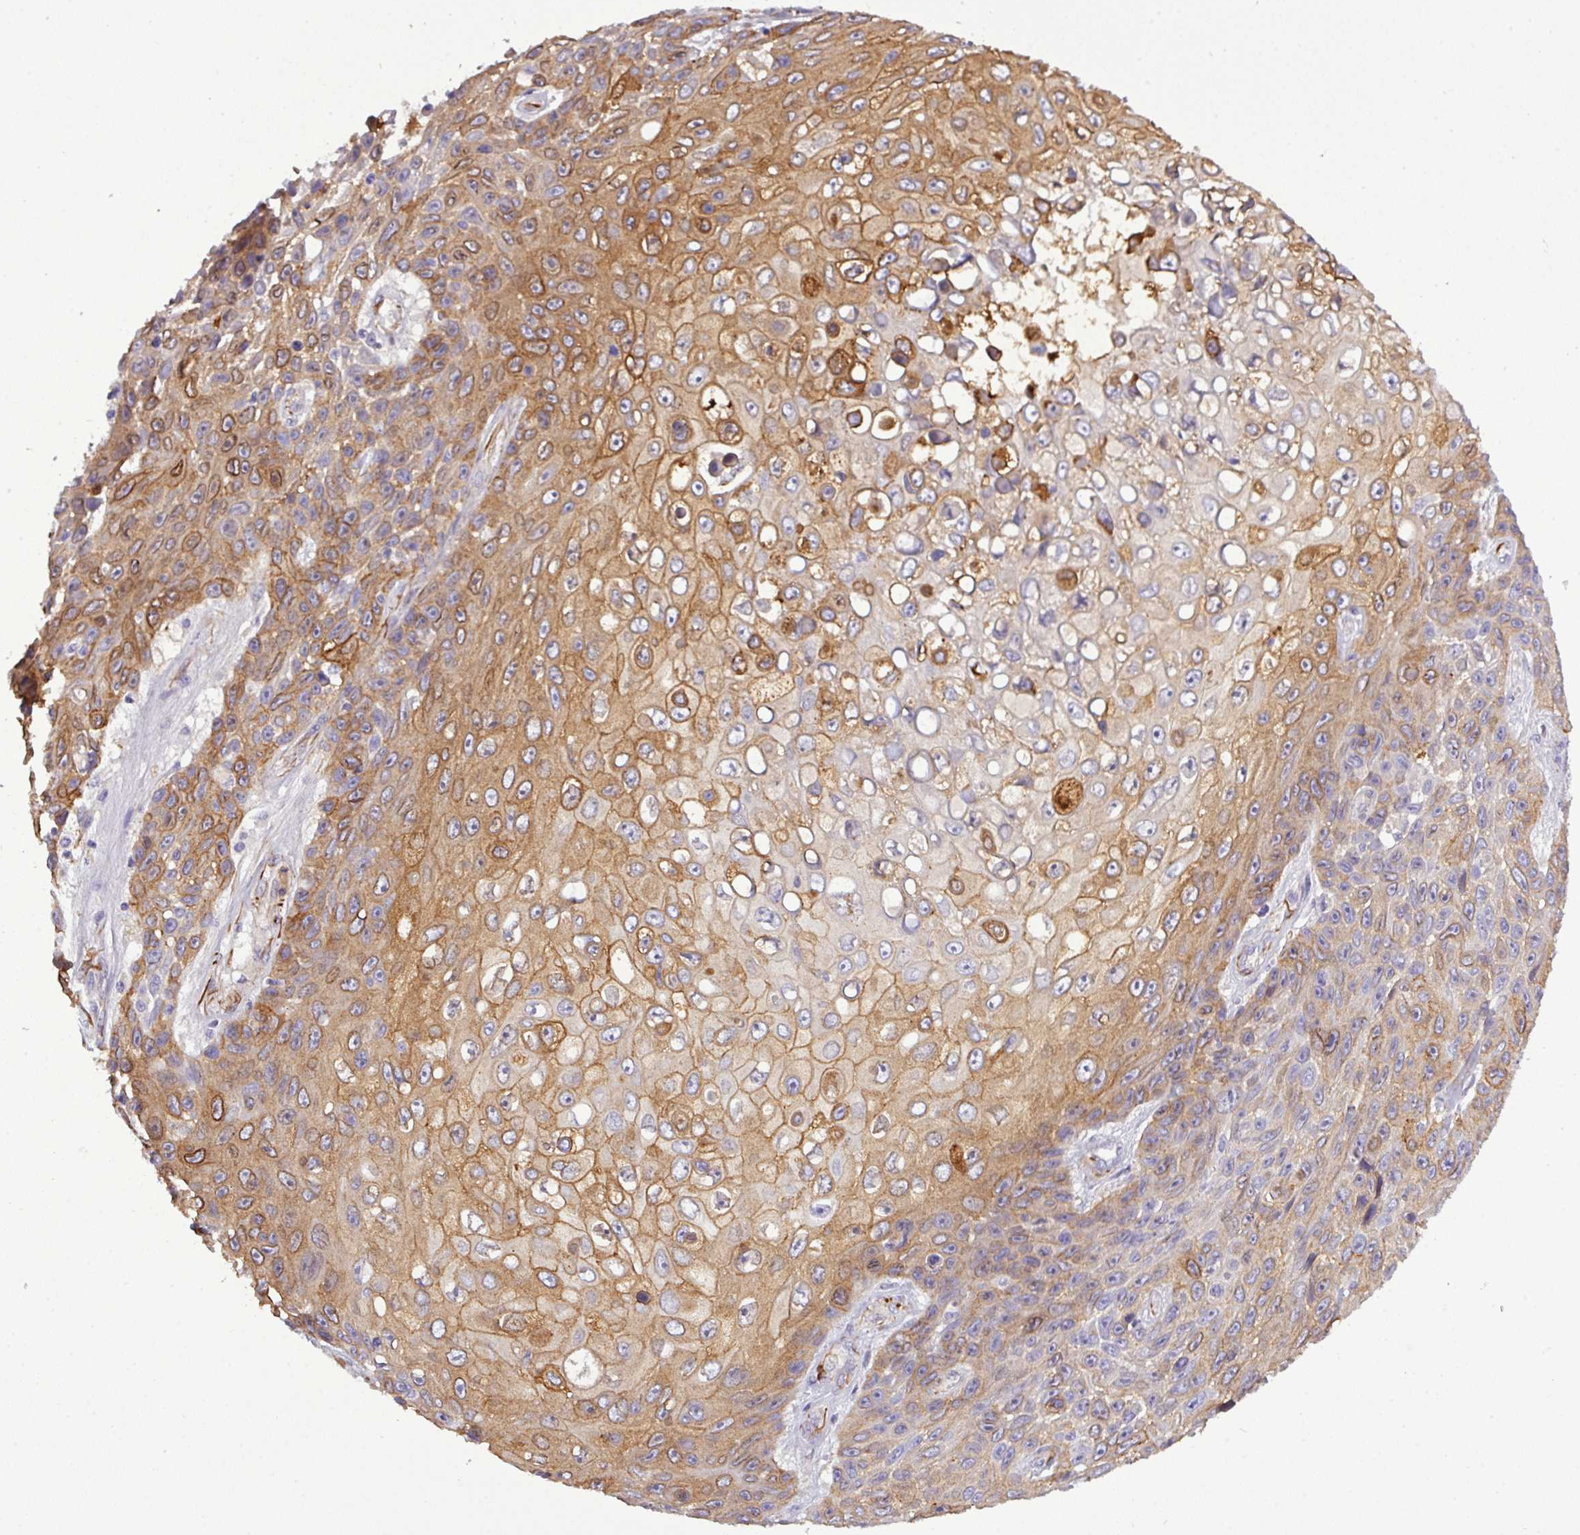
{"staining": {"intensity": "moderate", "quantity": ">75%", "location": "cytoplasmic/membranous"}, "tissue": "skin cancer", "cell_type": "Tumor cells", "image_type": "cancer", "snomed": [{"axis": "morphology", "description": "Squamous cell carcinoma, NOS"}, {"axis": "topography", "description": "Skin"}], "caption": "Skin cancer stained with a protein marker demonstrates moderate staining in tumor cells.", "gene": "PARD6A", "patient": {"sex": "male", "age": 82}}